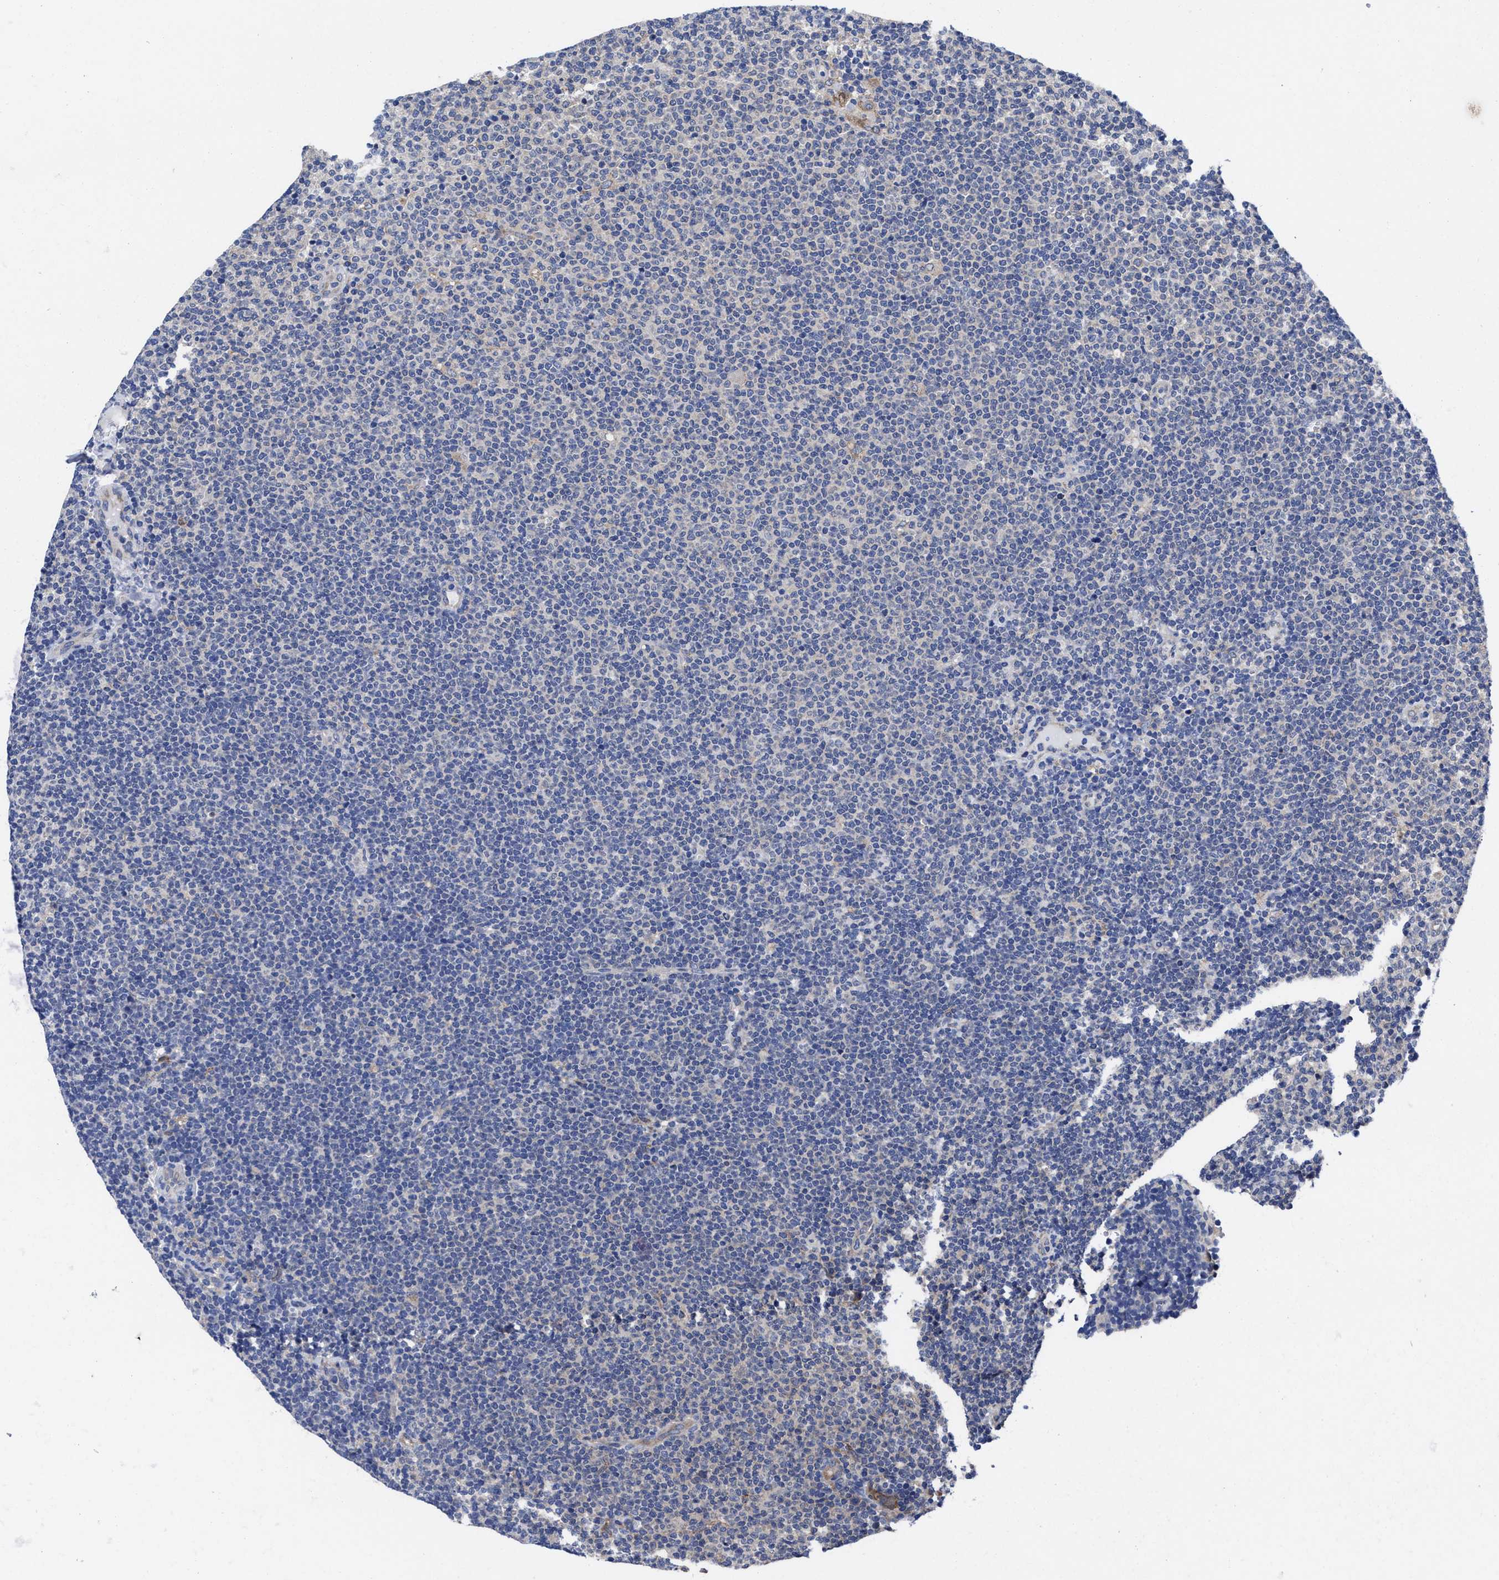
{"staining": {"intensity": "negative", "quantity": "none", "location": "none"}, "tissue": "lymphoma", "cell_type": "Tumor cells", "image_type": "cancer", "snomed": [{"axis": "morphology", "description": "Malignant lymphoma, non-Hodgkin's type, Low grade"}, {"axis": "topography", "description": "Lymph node"}], "caption": "This micrograph is of low-grade malignant lymphoma, non-Hodgkin's type stained with IHC to label a protein in brown with the nuclei are counter-stained blue. There is no positivity in tumor cells. (Stains: DAB (3,3'-diaminobenzidine) immunohistochemistry (IHC) with hematoxylin counter stain, Microscopy: brightfield microscopy at high magnification).", "gene": "TXNDC17", "patient": {"sex": "female", "age": 53}}